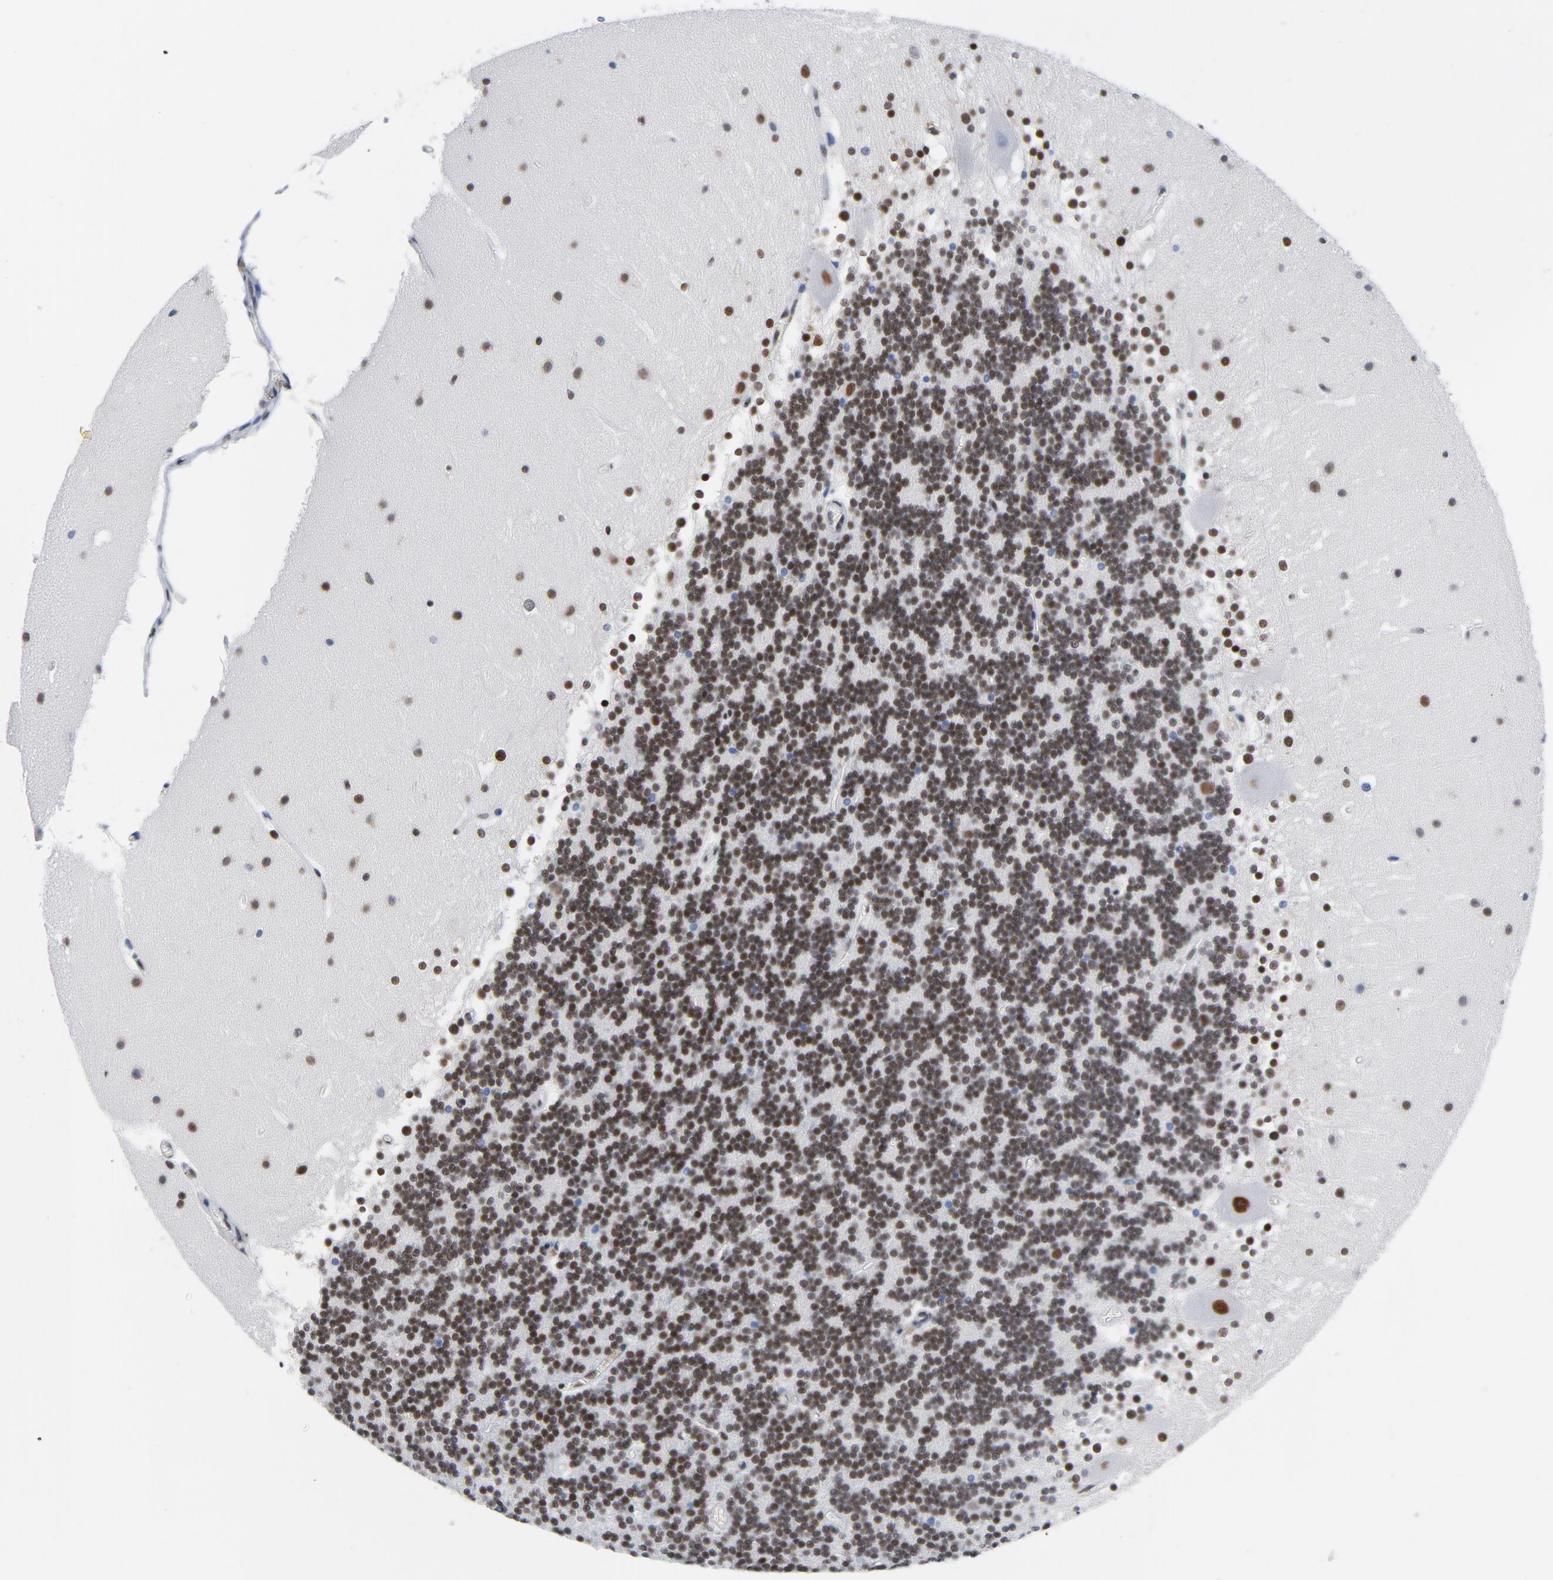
{"staining": {"intensity": "strong", "quantity": "25%-75%", "location": "nuclear"}, "tissue": "cerebellum", "cell_type": "Cells in granular layer", "image_type": "normal", "snomed": [{"axis": "morphology", "description": "Normal tissue, NOS"}, {"axis": "topography", "description": "Cerebellum"}], "caption": "The immunohistochemical stain highlights strong nuclear positivity in cells in granular layer of normal cerebellum.", "gene": "CSTF2", "patient": {"sex": "female", "age": 19}}